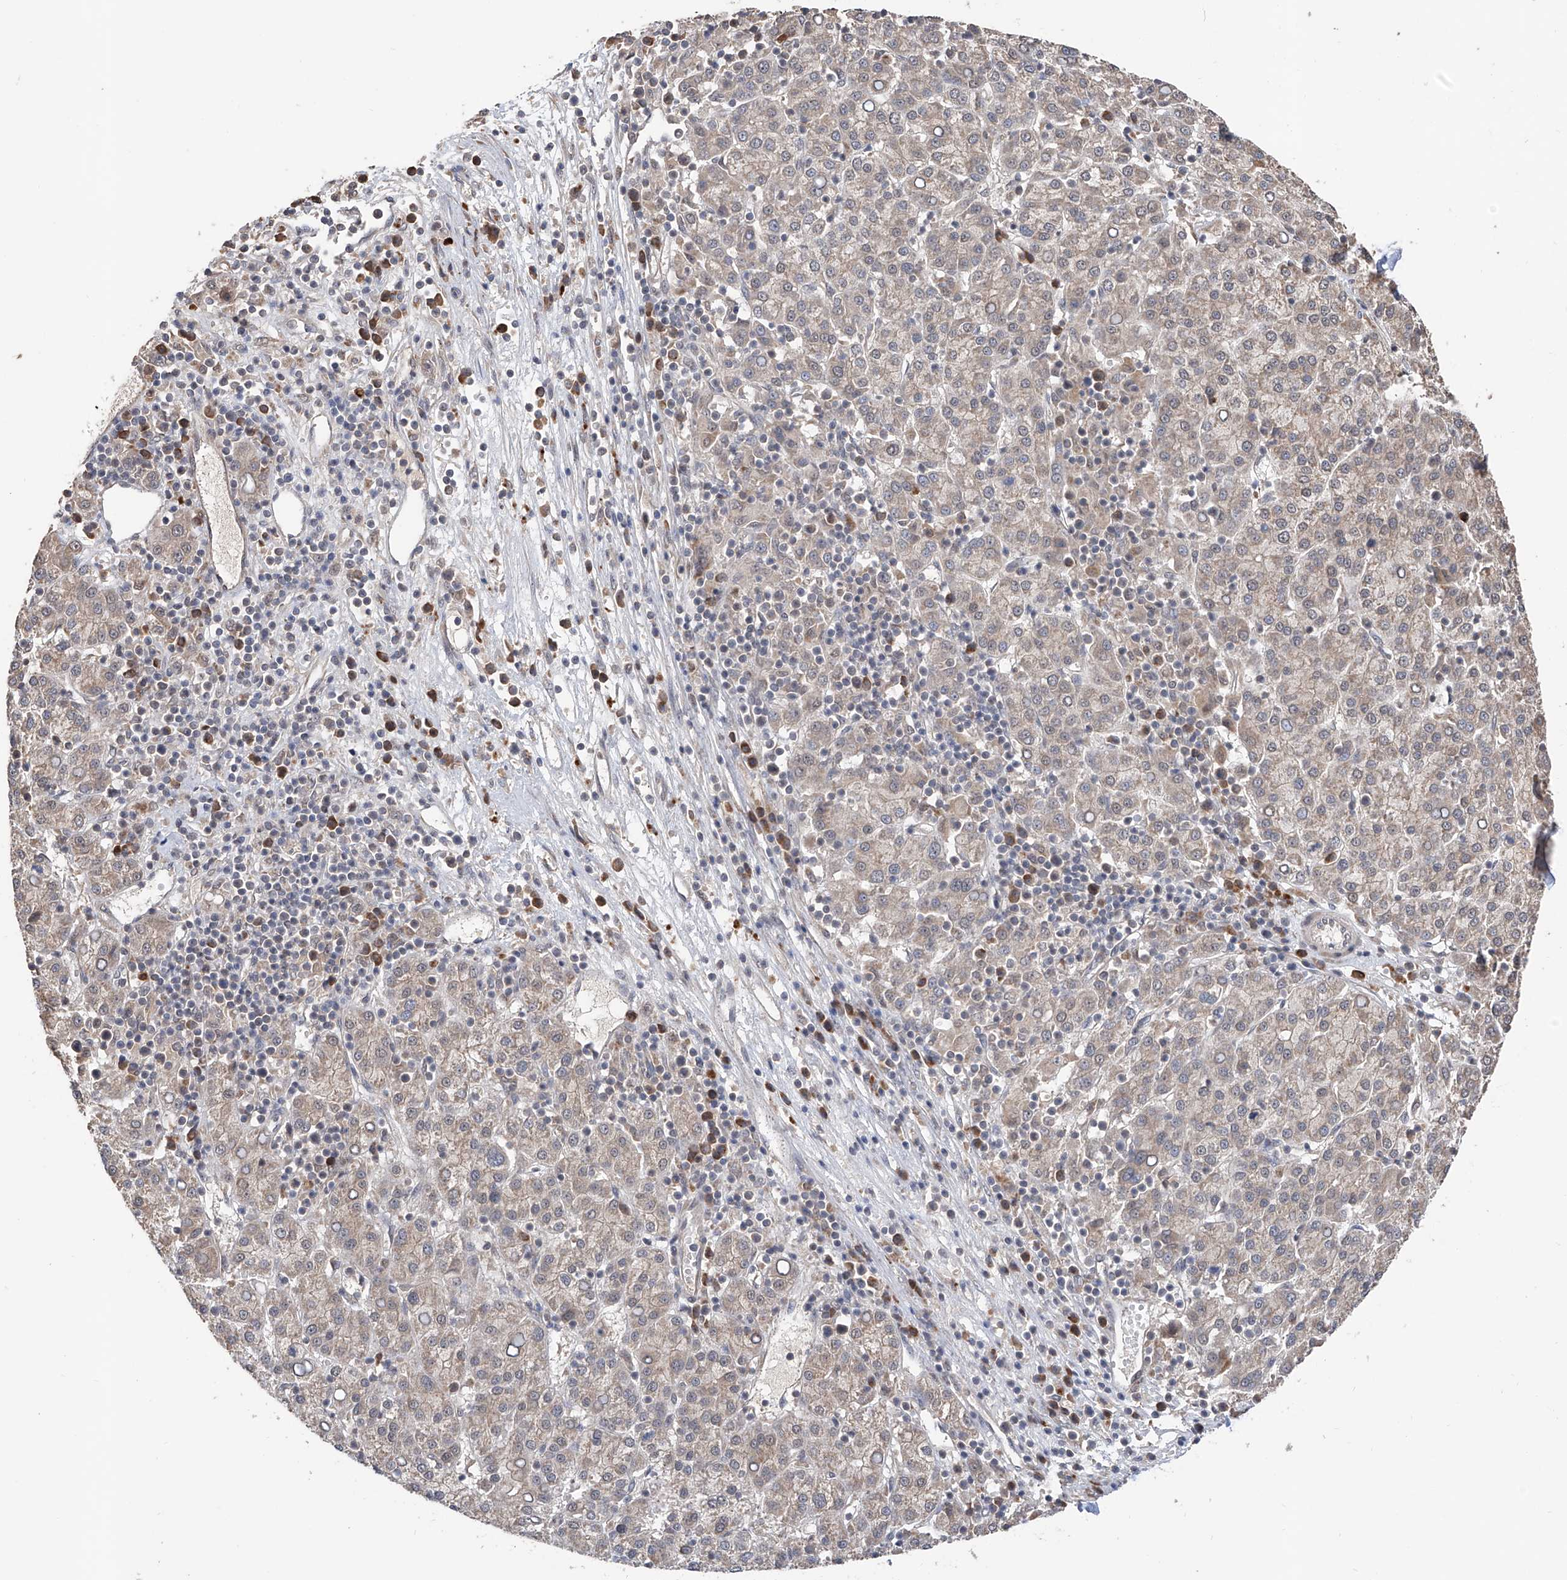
{"staining": {"intensity": "weak", "quantity": "<25%", "location": "cytoplasmic/membranous"}, "tissue": "liver cancer", "cell_type": "Tumor cells", "image_type": "cancer", "snomed": [{"axis": "morphology", "description": "Carcinoma, Hepatocellular, NOS"}, {"axis": "topography", "description": "Liver"}], "caption": "High power microscopy histopathology image of an immunohistochemistry micrograph of liver hepatocellular carcinoma, revealing no significant staining in tumor cells.", "gene": "FAM135A", "patient": {"sex": "female", "age": 58}}